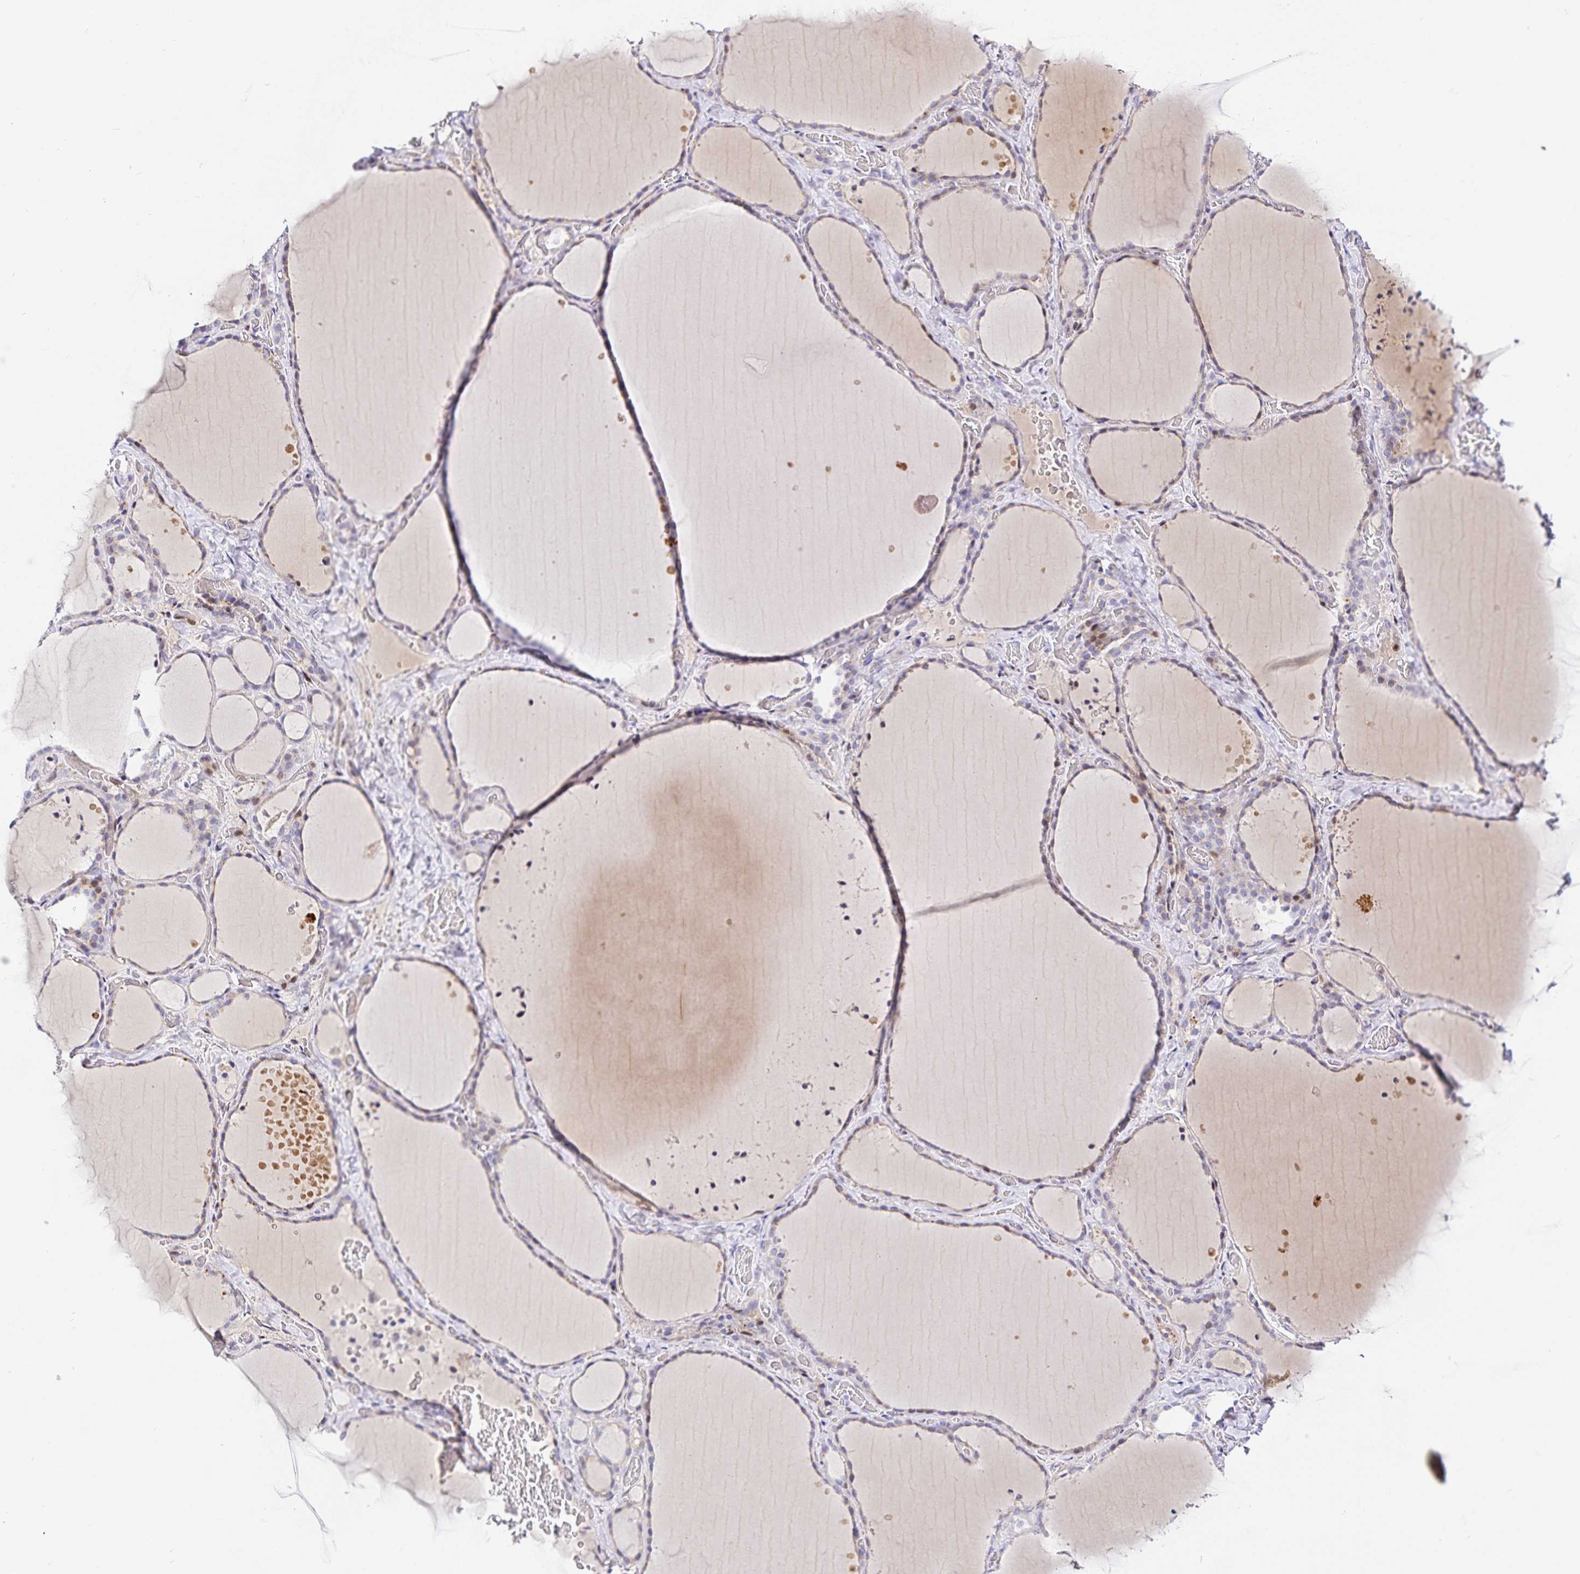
{"staining": {"intensity": "moderate", "quantity": "<25%", "location": "cytoplasmic/membranous"}, "tissue": "thyroid gland", "cell_type": "Glandular cells", "image_type": "normal", "snomed": [{"axis": "morphology", "description": "Normal tissue, NOS"}, {"axis": "topography", "description": "Thyroid gland"}], "caption": "The photomicrograph shows a brown stain indicating the presence of a protein in the cytoplasmic/membranous of glandular cells in thyroid gland.", "gene": "KBTBD13", "patient": {"sex": "female", "age": 36}}